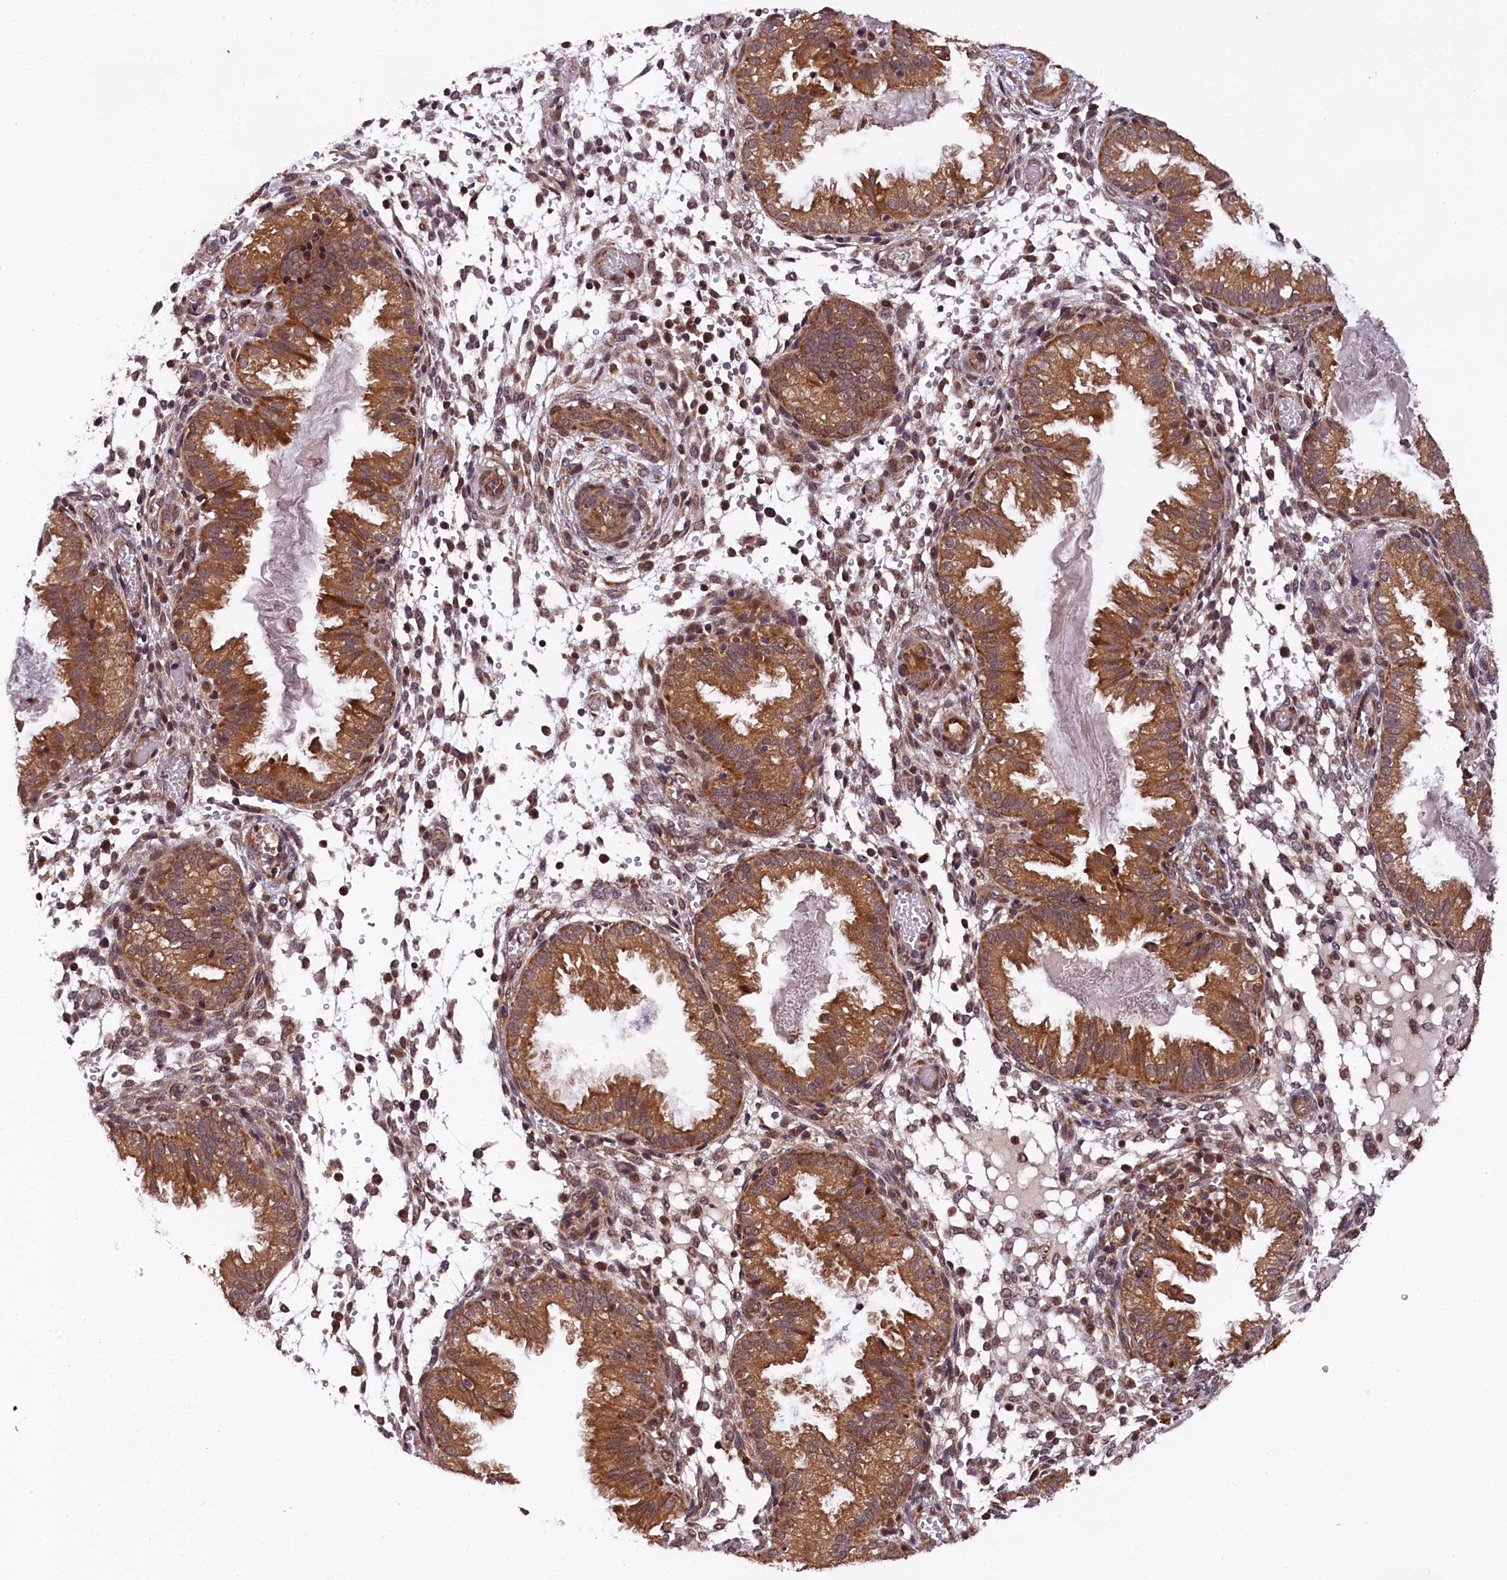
{"staining": {"intensity": "moderate", "quantity": "25%-75%", "location": "cytoplasmic/membranous"}, "tissue": "endometrium", "cell_type": "Cells in endometrial stroma", "image_type": "normal", "snomed": [{"axis": "morphology", "description": "Normal tissue, NOS"}, {"axis": "topography", "description": "Endometrium"}], "caption": "Cells in endometrial stroma display medium levels of moderate cytoplasmic/membranous expression in about 25%-75% of cells in unremarkable endometrium.", "gene": "DOHH", "patient": {"sex": "female", "age": 33}}